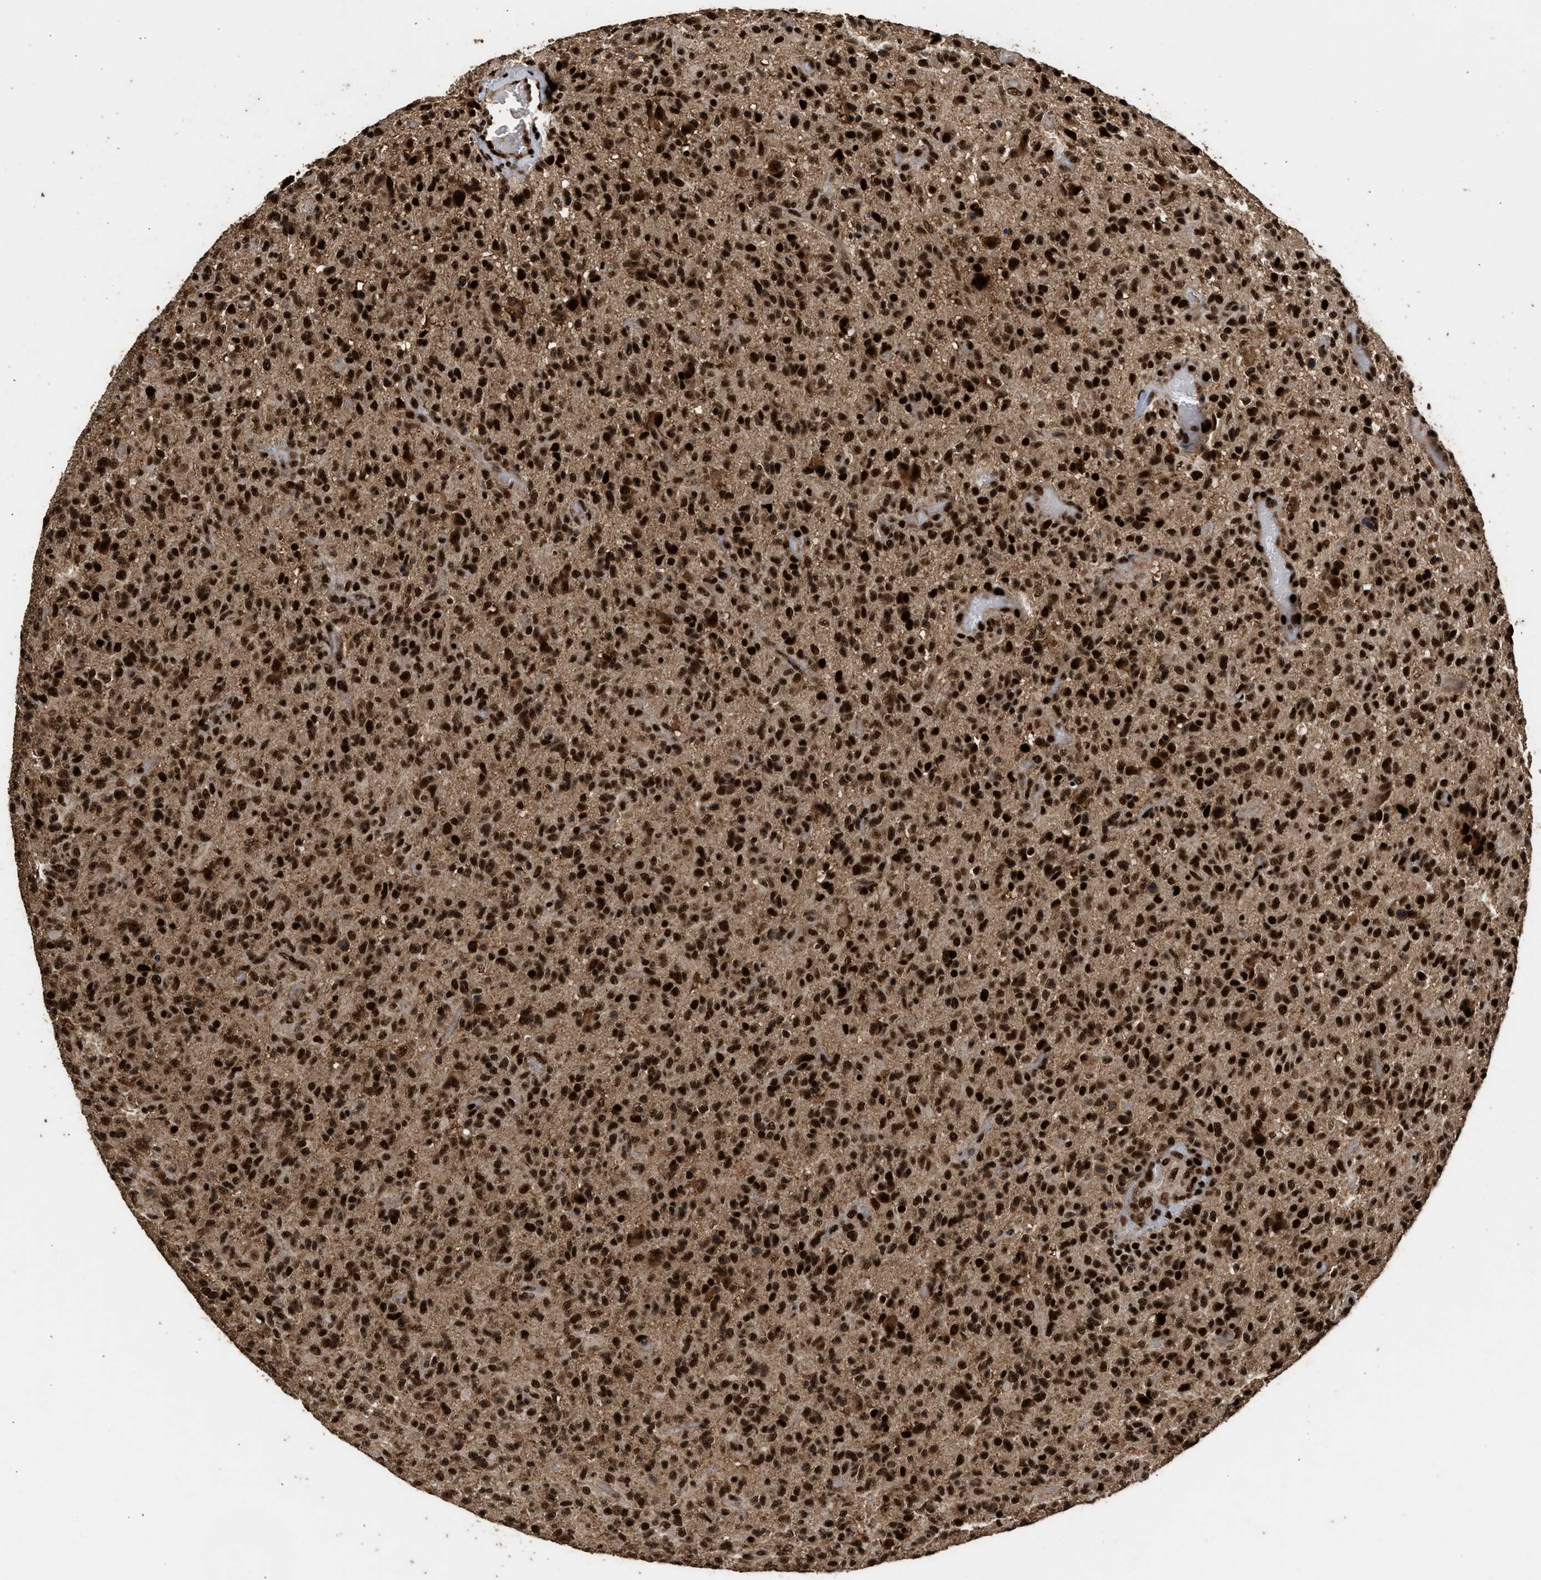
{"staining": {"intensity": "strong", "quantity": ">75%", "location": "nuclear"}, "tissue": "glioma", "cell_type": "Tumor cells", "image_type": "cancer", "snomed": [{"axis": "morphology", "description": "Glioma, malignant, High grade"}, {"axis": "topography", "description": "Brain"}], "caption": "High-power microscopy captured an IHC photomicrograph of malignant high-grade glioma, revealing strong nuclear positivity in approximately >75% of tumor cells. The staining was performed using DAB to visualize the protein expression in brown, while the nuclei were stained in blue with hematoxylin (Magnification: 20x).", "gene": "PPP4R3B", "patient": {"sex": "male", "age": 71}}